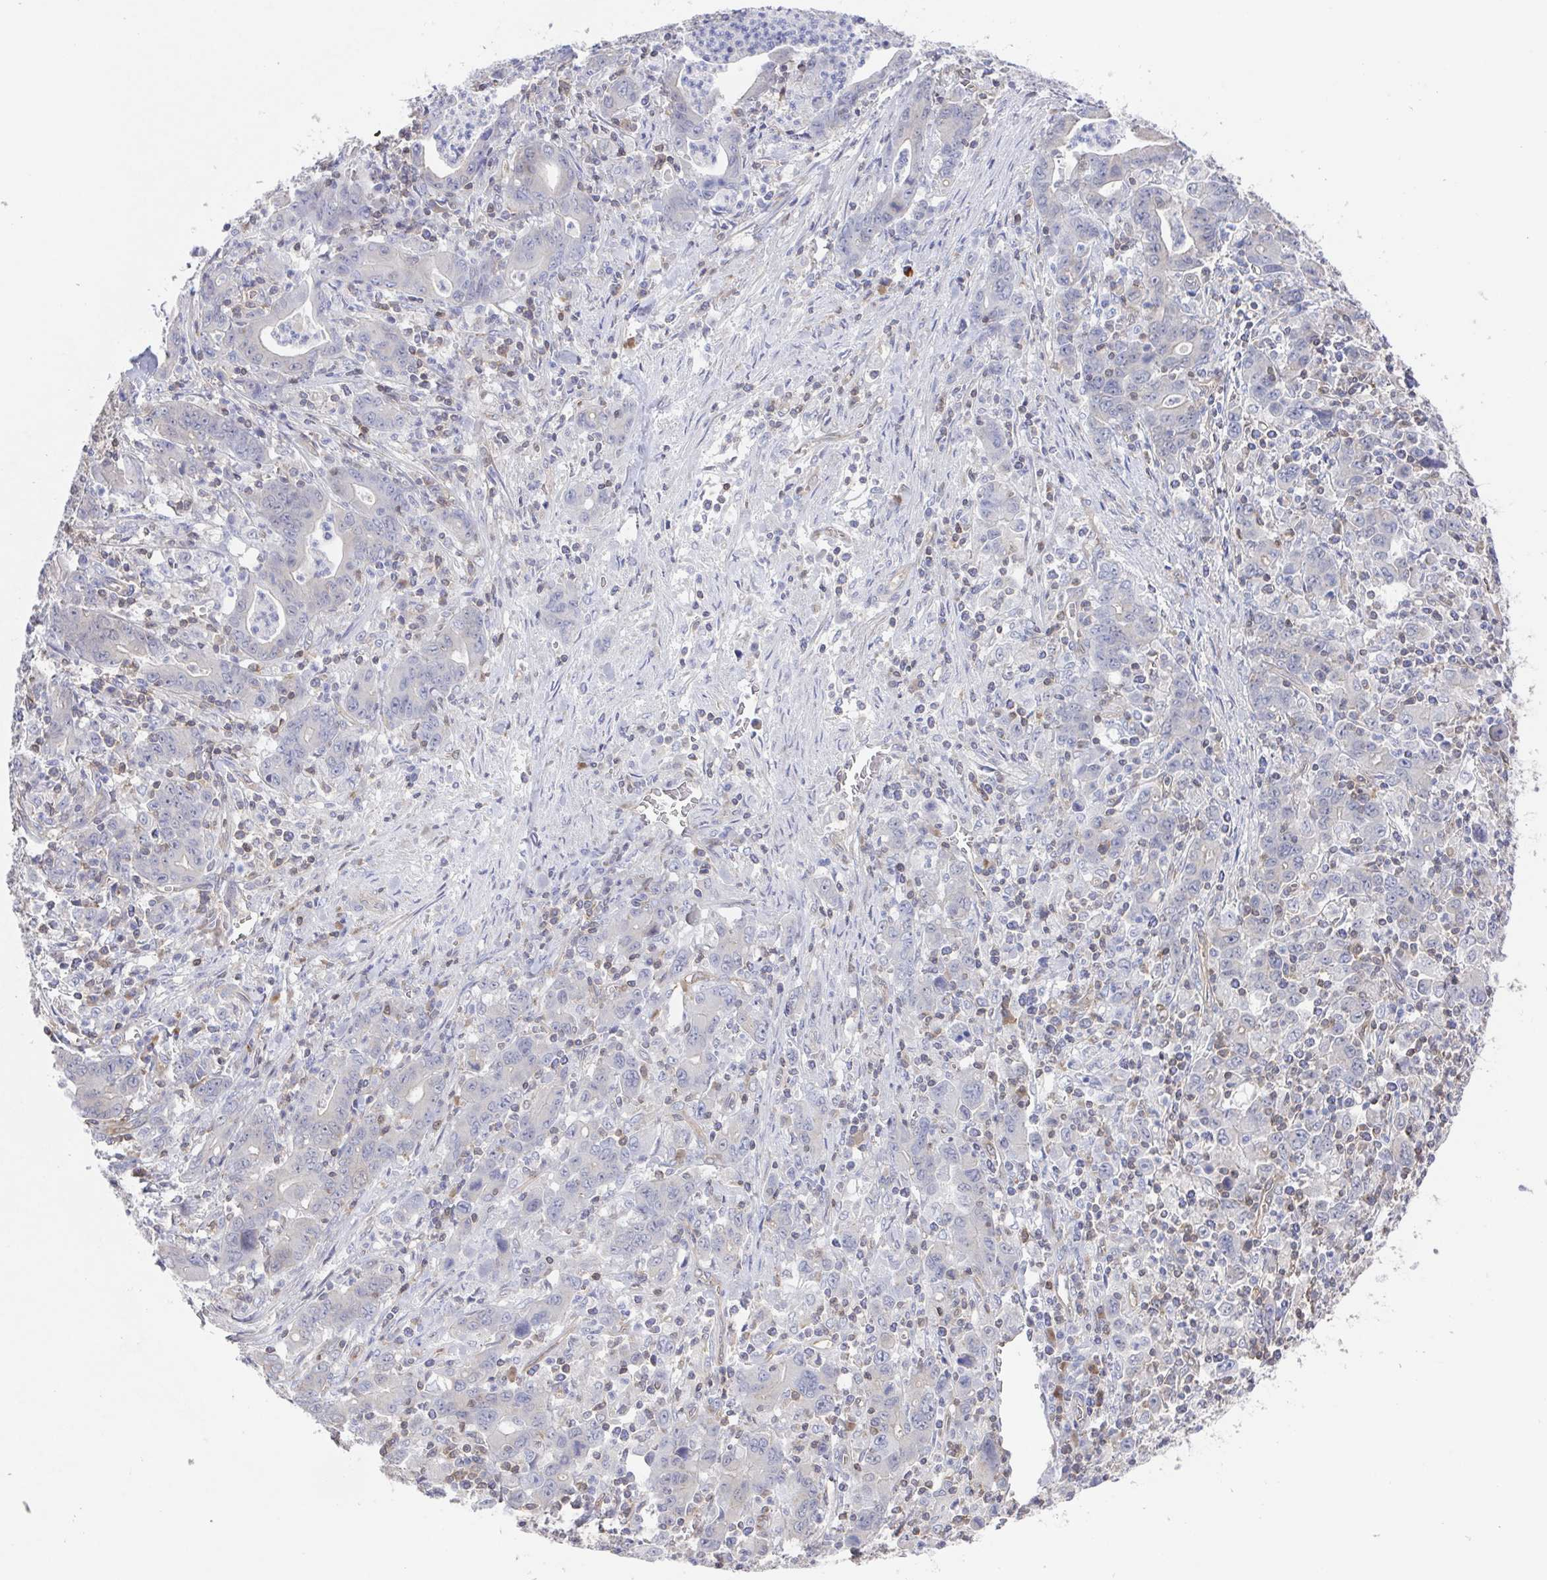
{"staining": {"intensity": "negative", "quantity": "none", "location": "none"}, "tissue": "stomach cancer", "cell_type": "Tumor cells", "image_type": "cancer", "snomed": [{"axis": "morphology", "description": "Adenocarcinoma, NOS"}, {"axis": "topography", "description": "Stomach, upper"}], "caption": "Protein analysis of stomach cancer (adenocarcinoma) displays no significant expression in tumor cells. (Brightfield microscopy of DAB (3,3'-diaminobenzidine) immunohistochemistry at high magnification).", "gene": "AGFG2", "patient": {"sex": "male", "age": 69}}